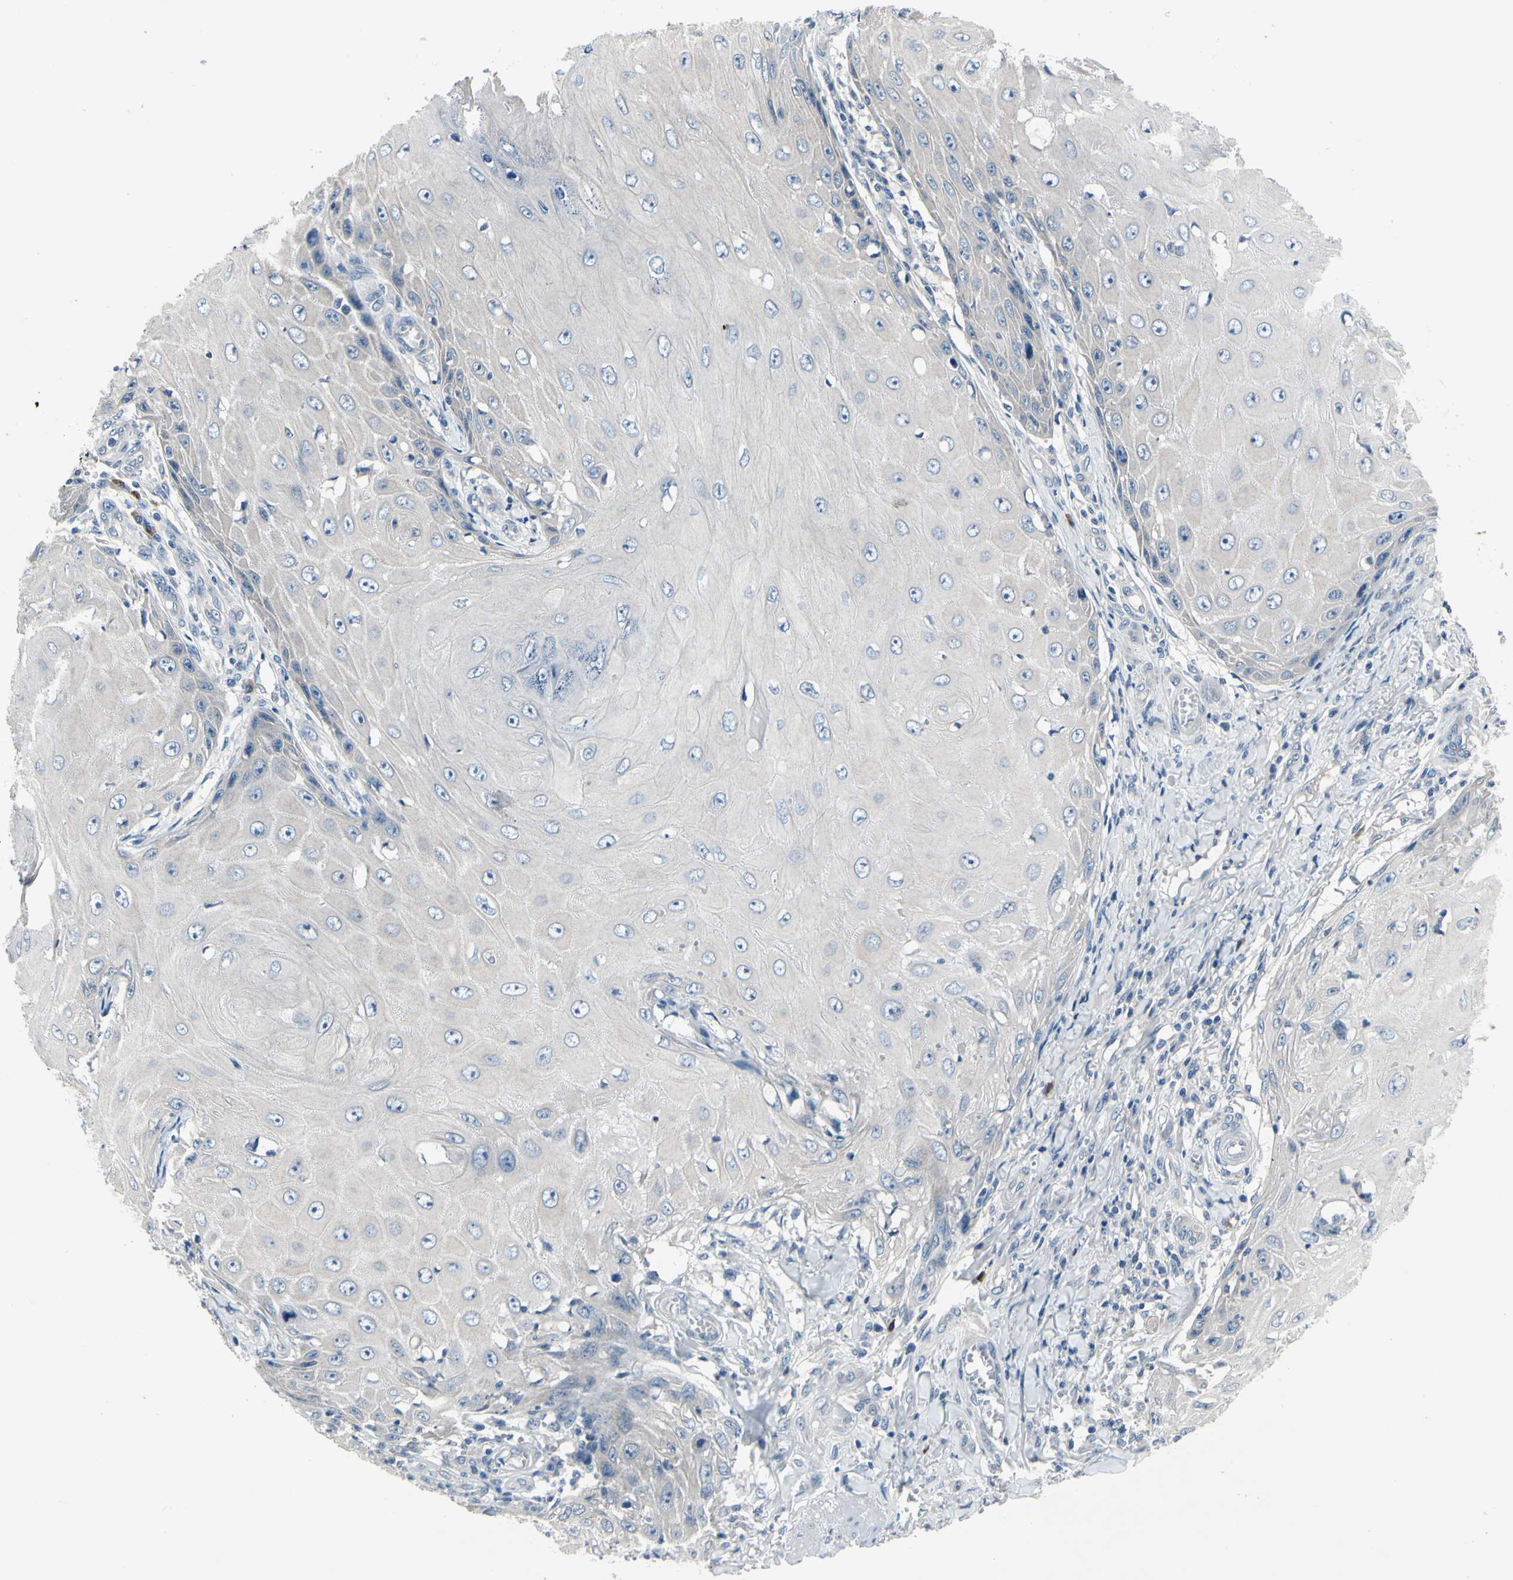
{"staining": {"intensity": "negative", "quantity": "none", "location": "none"}, "tissue": "skin cancer", "cell_type": "Tumor cells", "image_type": "cancer", "snomed": [{"axis": "morphology", "description": "Squamous cell carcinoma, NOS"}, {"axis": "topography", "description": "Skin"}], "caption": "Protein analysis of skin squamous cell carcinoma displays no significant expression in tumor cells.", "gene": "SELENOK", "patient": {"sex": "female", "age": 73}}